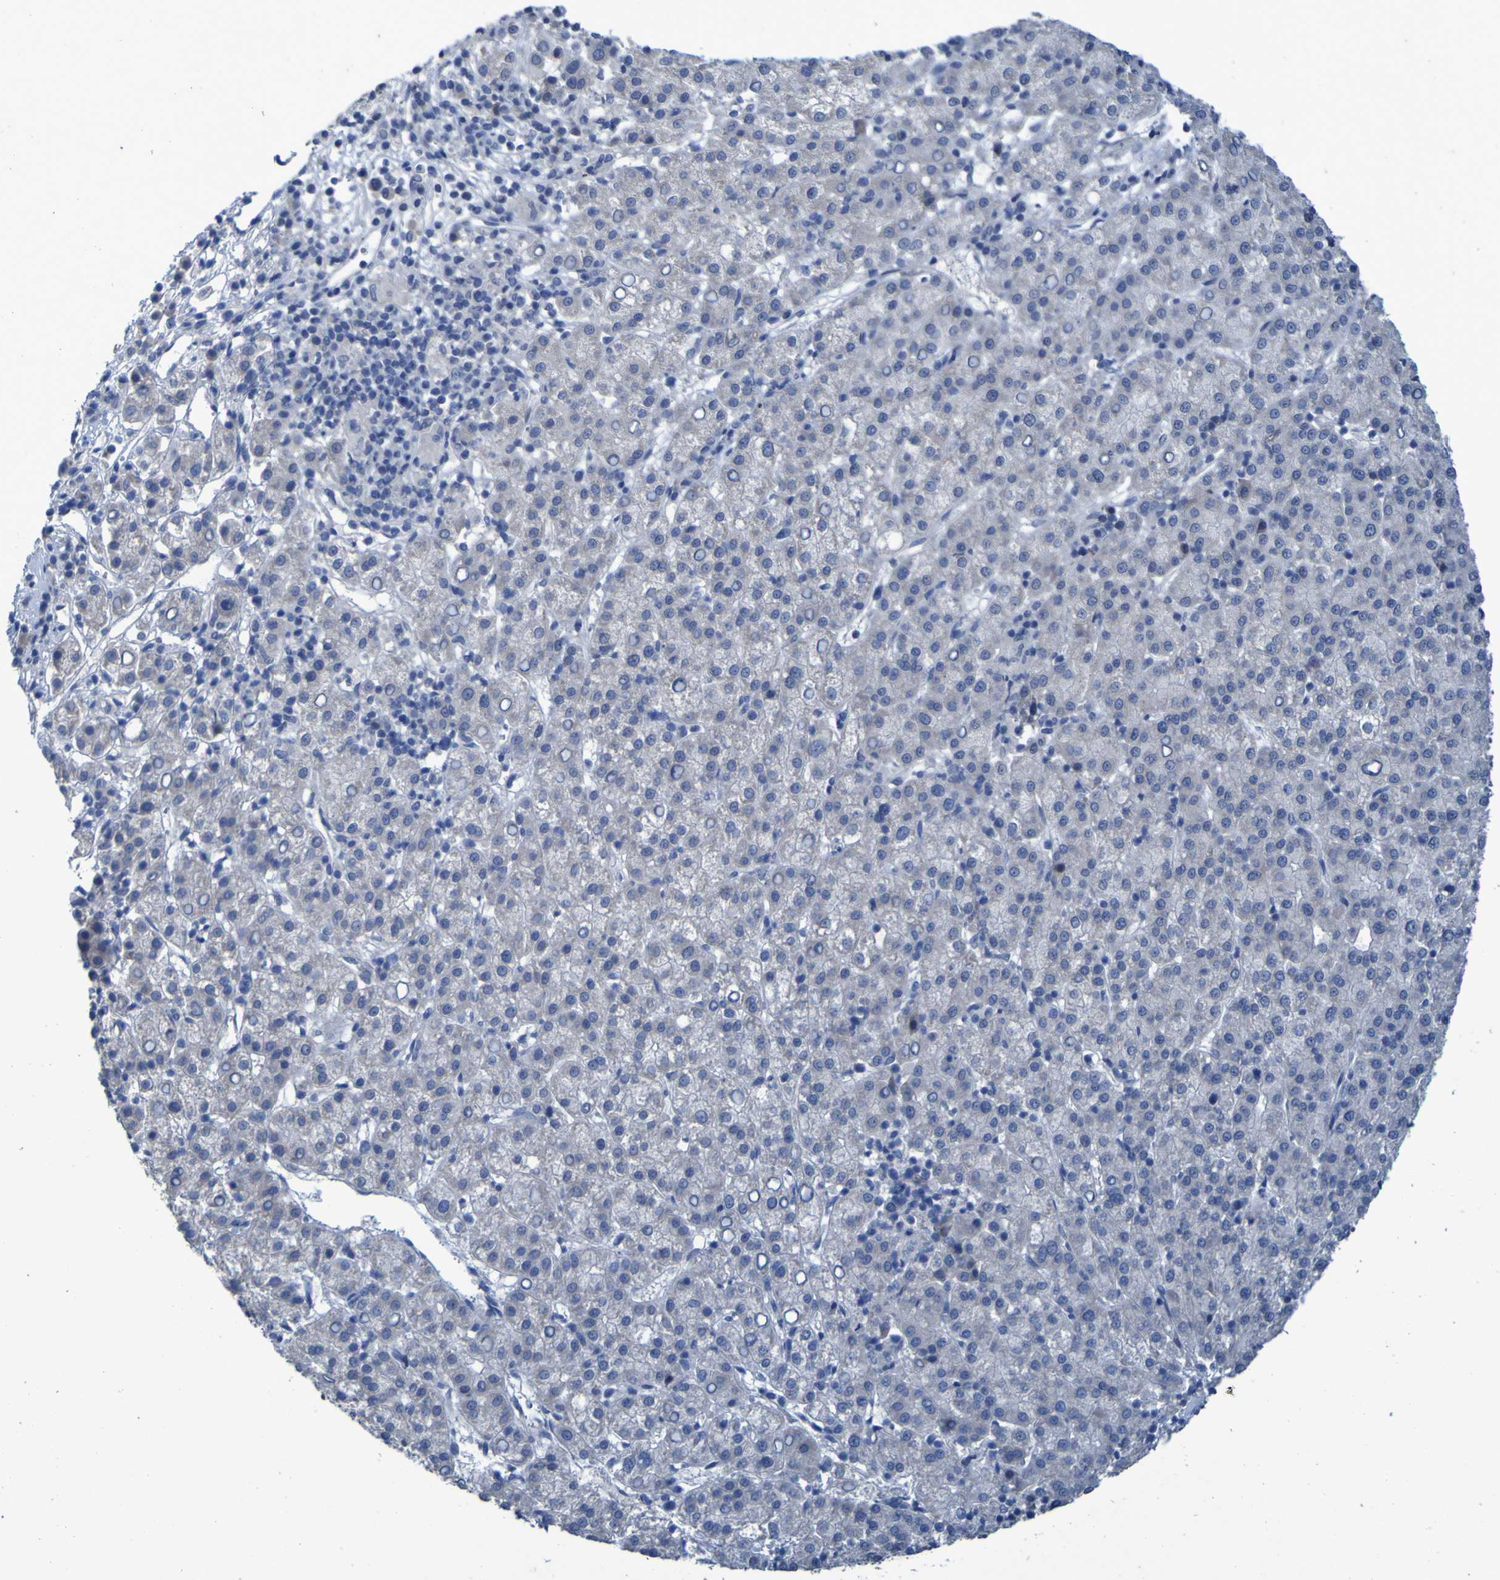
{"staining": {"intensity": "negative", "quantity": "none", "location": "none"}, "tissue": "liver cancer", "cell_type": "Tumor cells", "image_type": "cancer", "snomed": [{"axis": "morphology", "description": "Carcinoma, Hepatocellular, NOS"}, {"axis": "topography", "description": "Liver"}], "caption": "An IHC photomicrograph of liver cancer (hepatocellular carcinoma) is shown. There is no staining in tumor cells of liver cancer (hepatocellular carcinoma).", "gene": "CLDN18", "patient": {"sex": "female", "age": 58}}